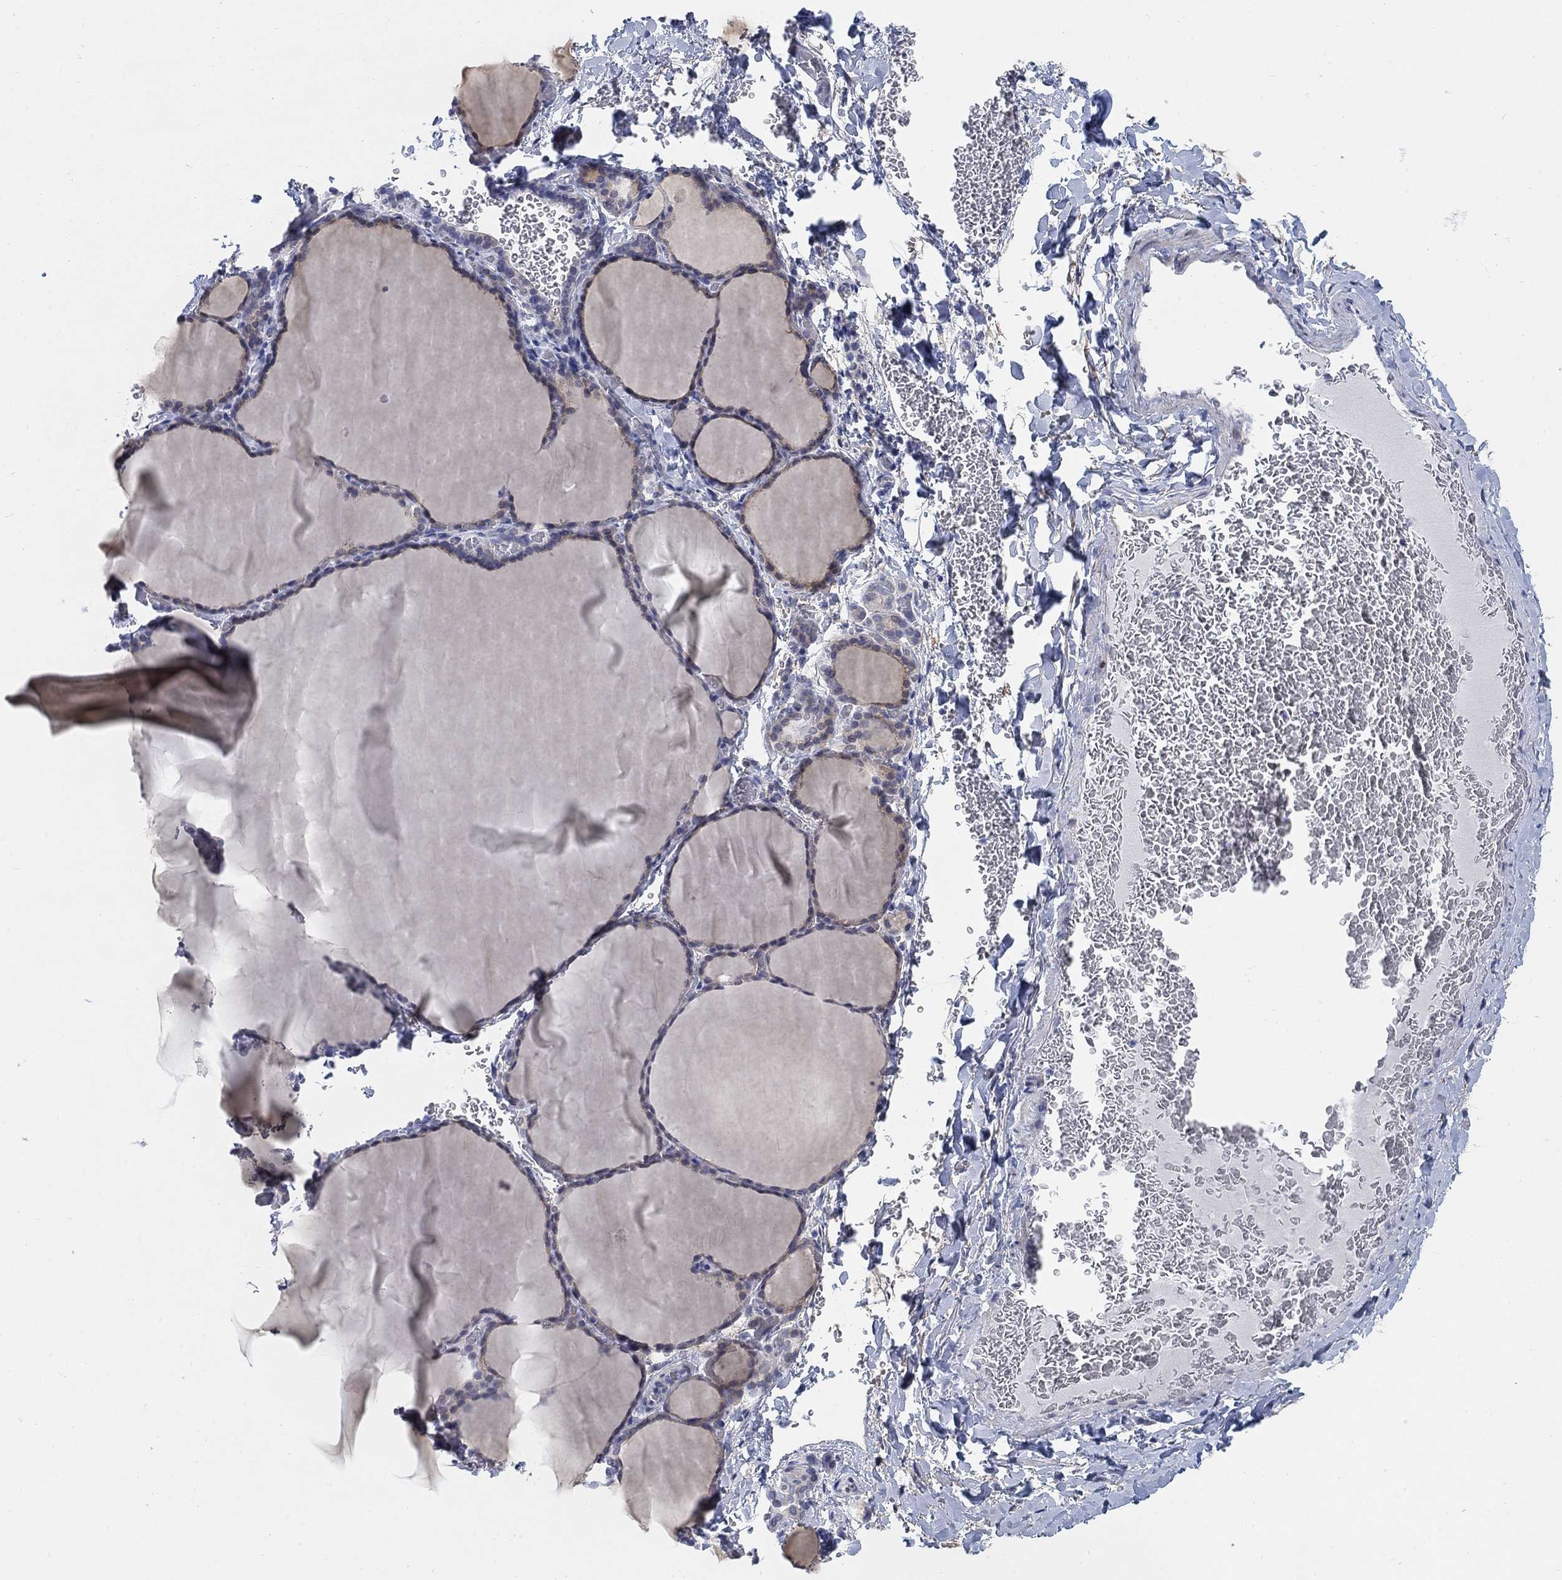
{"staining": {"intensity": "negative", "quantity": "none", "location": "none"}, "tissue": "thyroid gland", "cell_type": "Glandular cells", "image_type": "normal", "snomed": [{"axis": "morphology", "description": "Normal tissue, NOS"}, {"axis": "morphology", "description": "Hyperplasia, NOS"}, {"axis": "topography", "description": "Thyroid gland"}], "caption": "IHC photomicrograph of unremarkable human thyroid gland stained for a protein (brown), which shows no expression in glandular cells.", "gene": "MYO3A", "patient": {"sex": "female", "age": 27}}